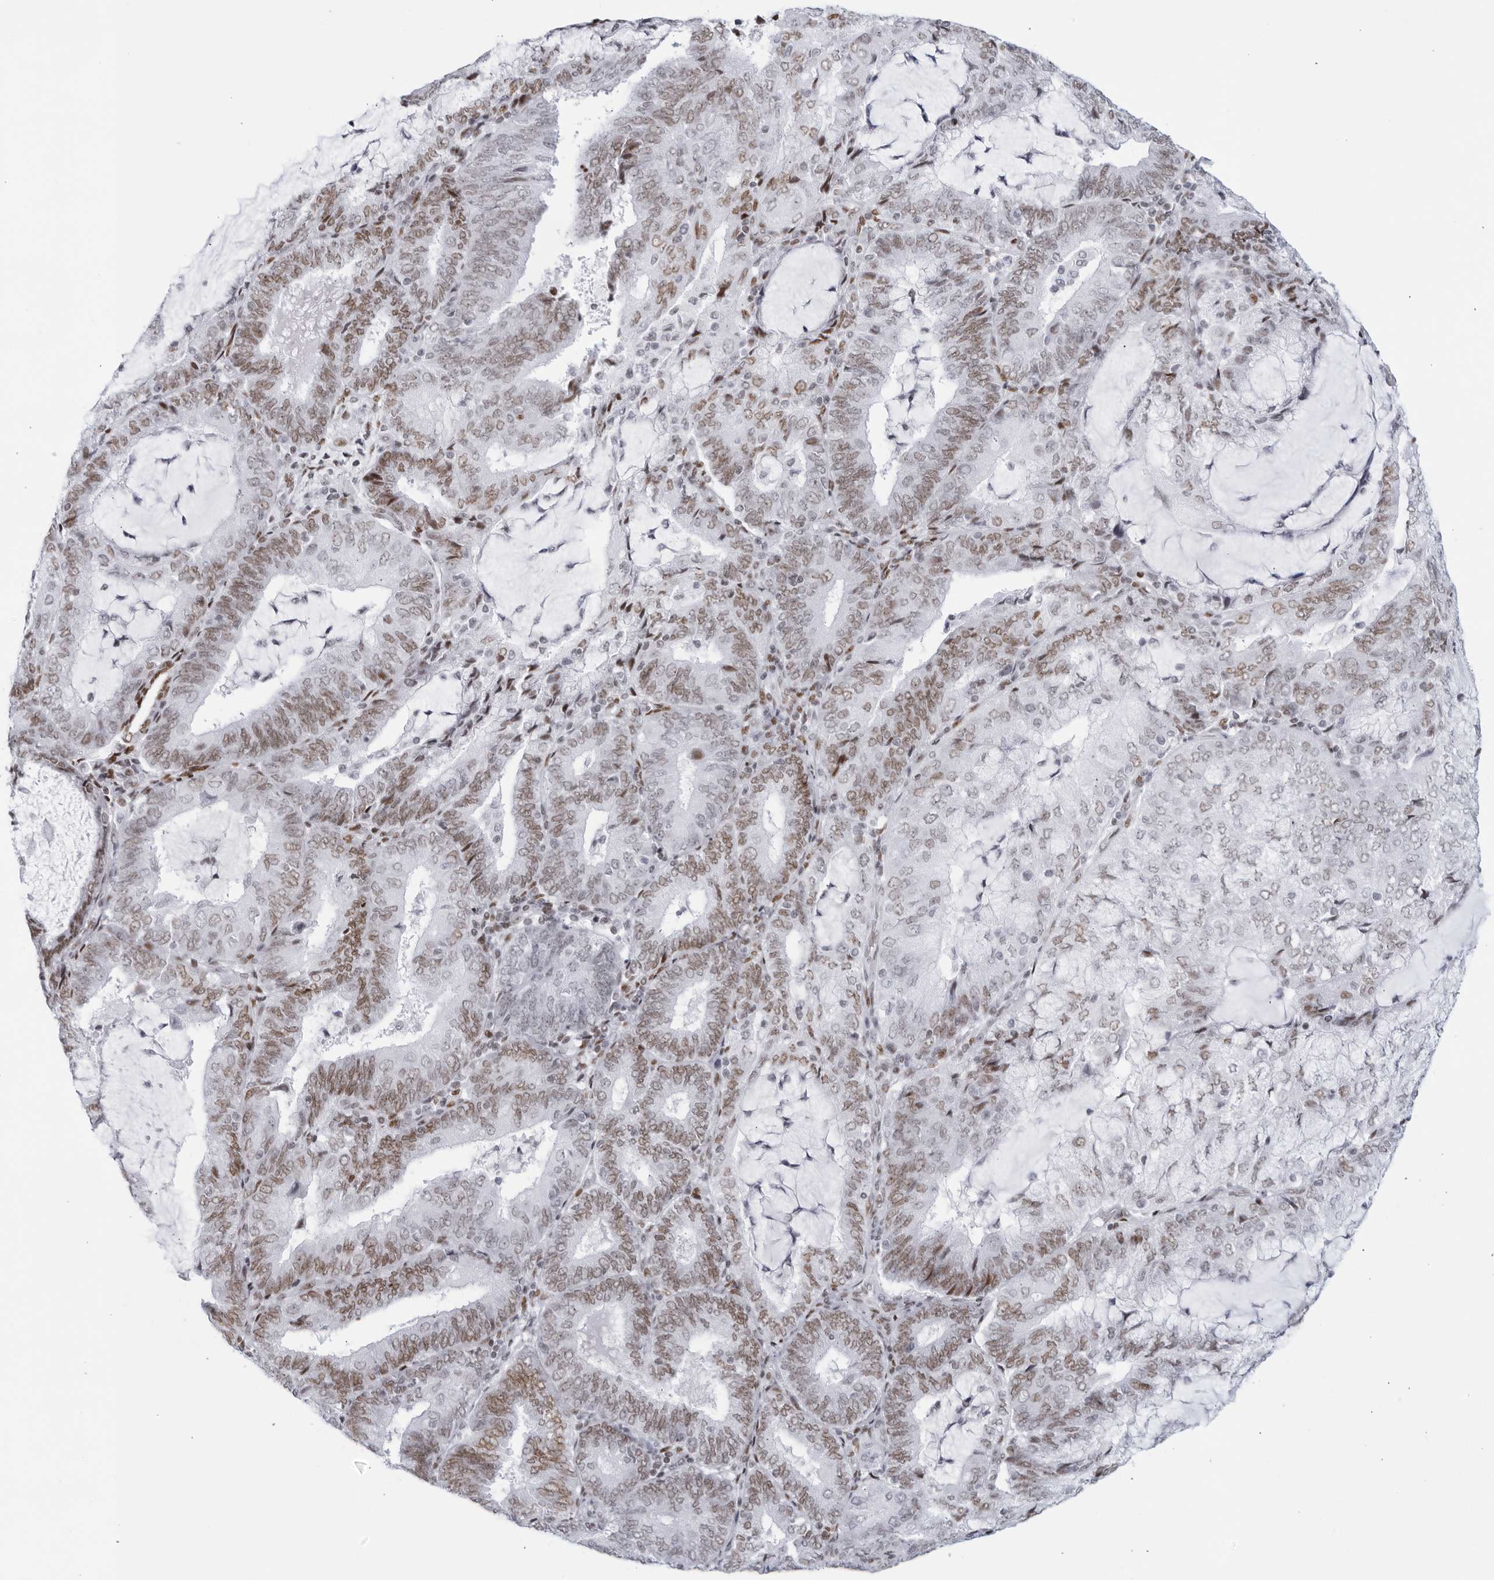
{"staining": {"intensity": "moderate", "quantity": ">75%", "location": "nuclear"}, "tissue": "endometrial cancer", "cell_type": "Tumor cells", "image_type": "cancer", "snomed": [{"axis": "morphology", "description": "Adenocarcinoma, NOS"}, {"axis": "topography", "description": "Endometrium"}], "caption": "Adenocarcinoma (endometrial) tissue exhibits moderate nuclear staining in approximately >75% of tumor cells, visualized by immunohistochemistry. Using DAB (3,3'-diaminobenzidine) (brown) and hematoxylin (blue) stains, captured at high magnification using brightfield microscopy.", "gene": "HP1BP3", "patient": {"sex": "female", "age": 81}}